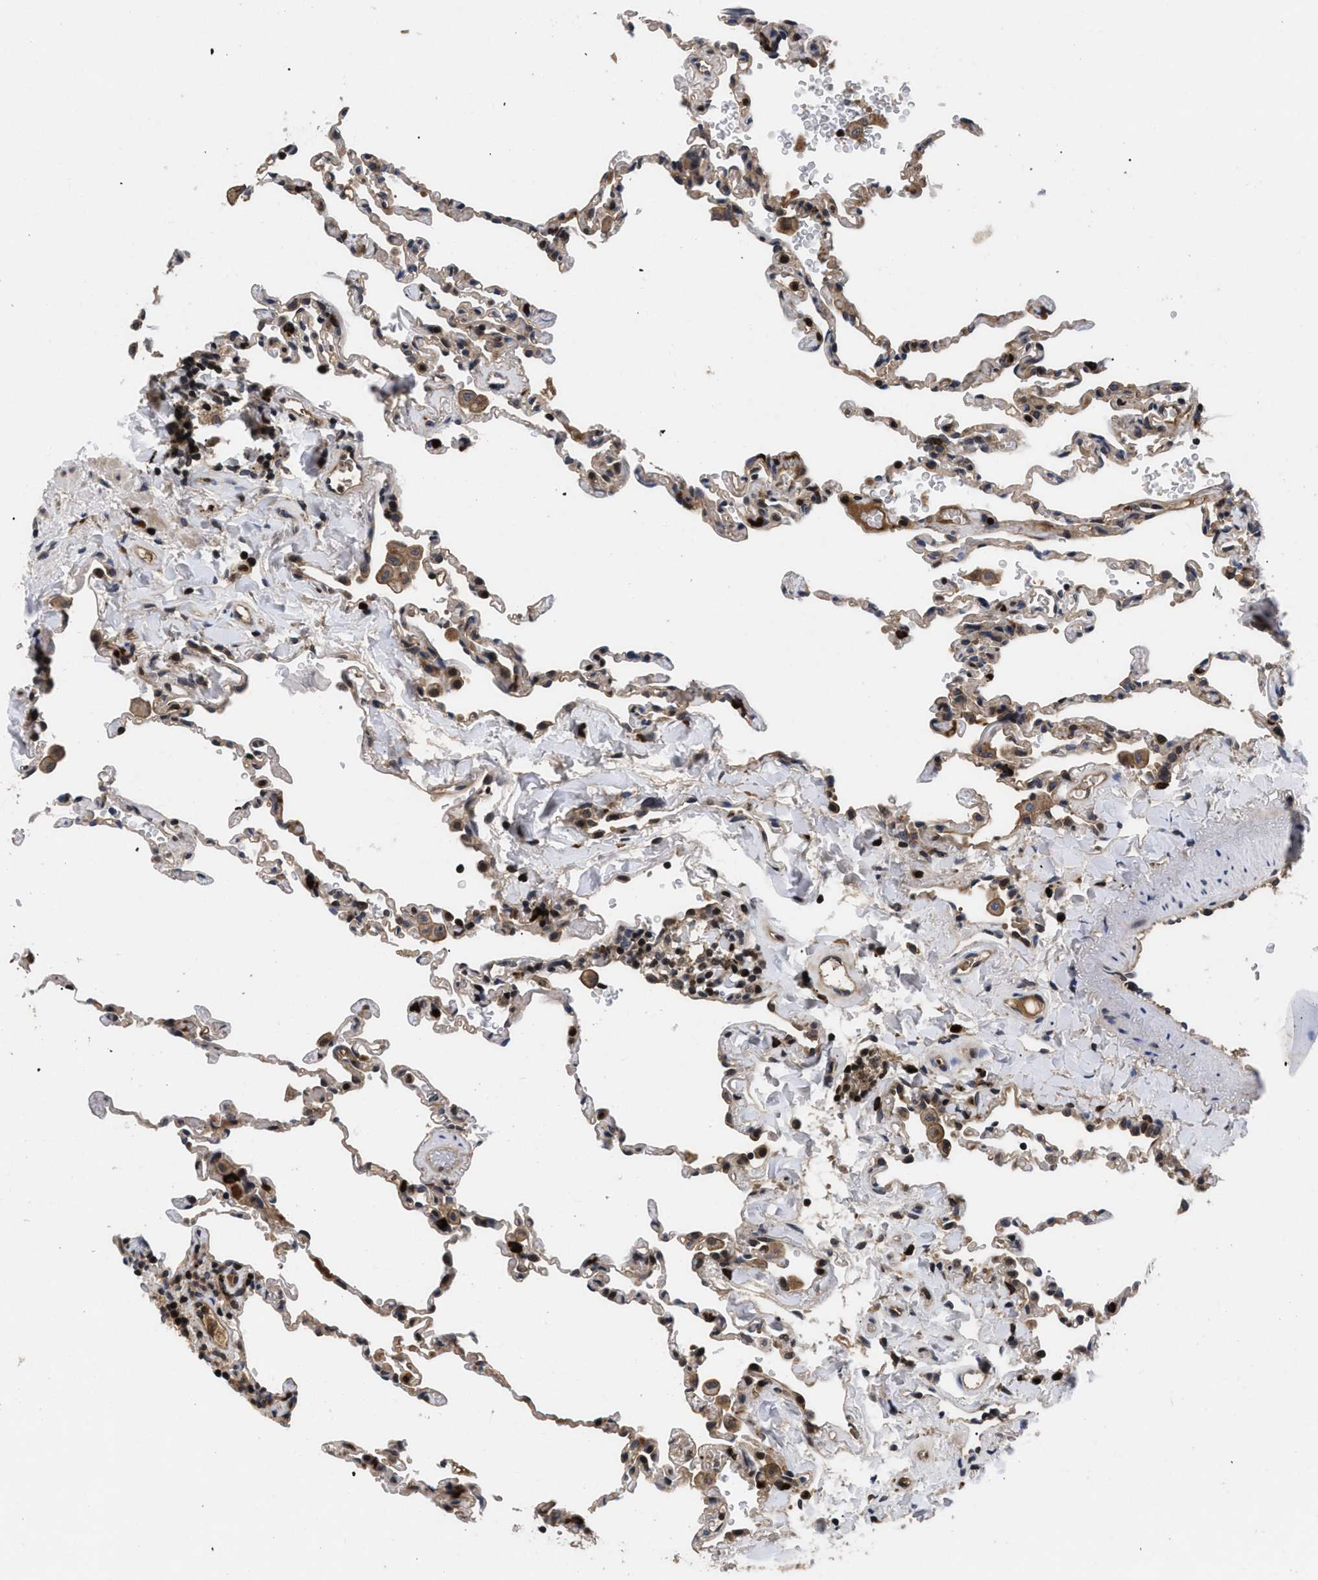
{"staining": {"intensity": "moderate", "quantity": "<25%", "location": "cytoplasmic/membranous"}, "tissue": "lung", "cell_type": "Alveolar cells", "image_type": "normal", "snomed": [{"axis": "morphology", "description": "Normal tissue, NOS"}, {"axis": "topography", "description": "Lung"}], "caption": "Immunohistochemistry photomicrograph of benign lung: lung stained using IHC shows low levels of moderate protein expression localized specifically in the cytoplasmic/membranous of alveolar cells, appearing as a cytoplasmic/membranous brown color.", "gene": "FAM200A", "patient": {"sex": "male", "age": 59}}